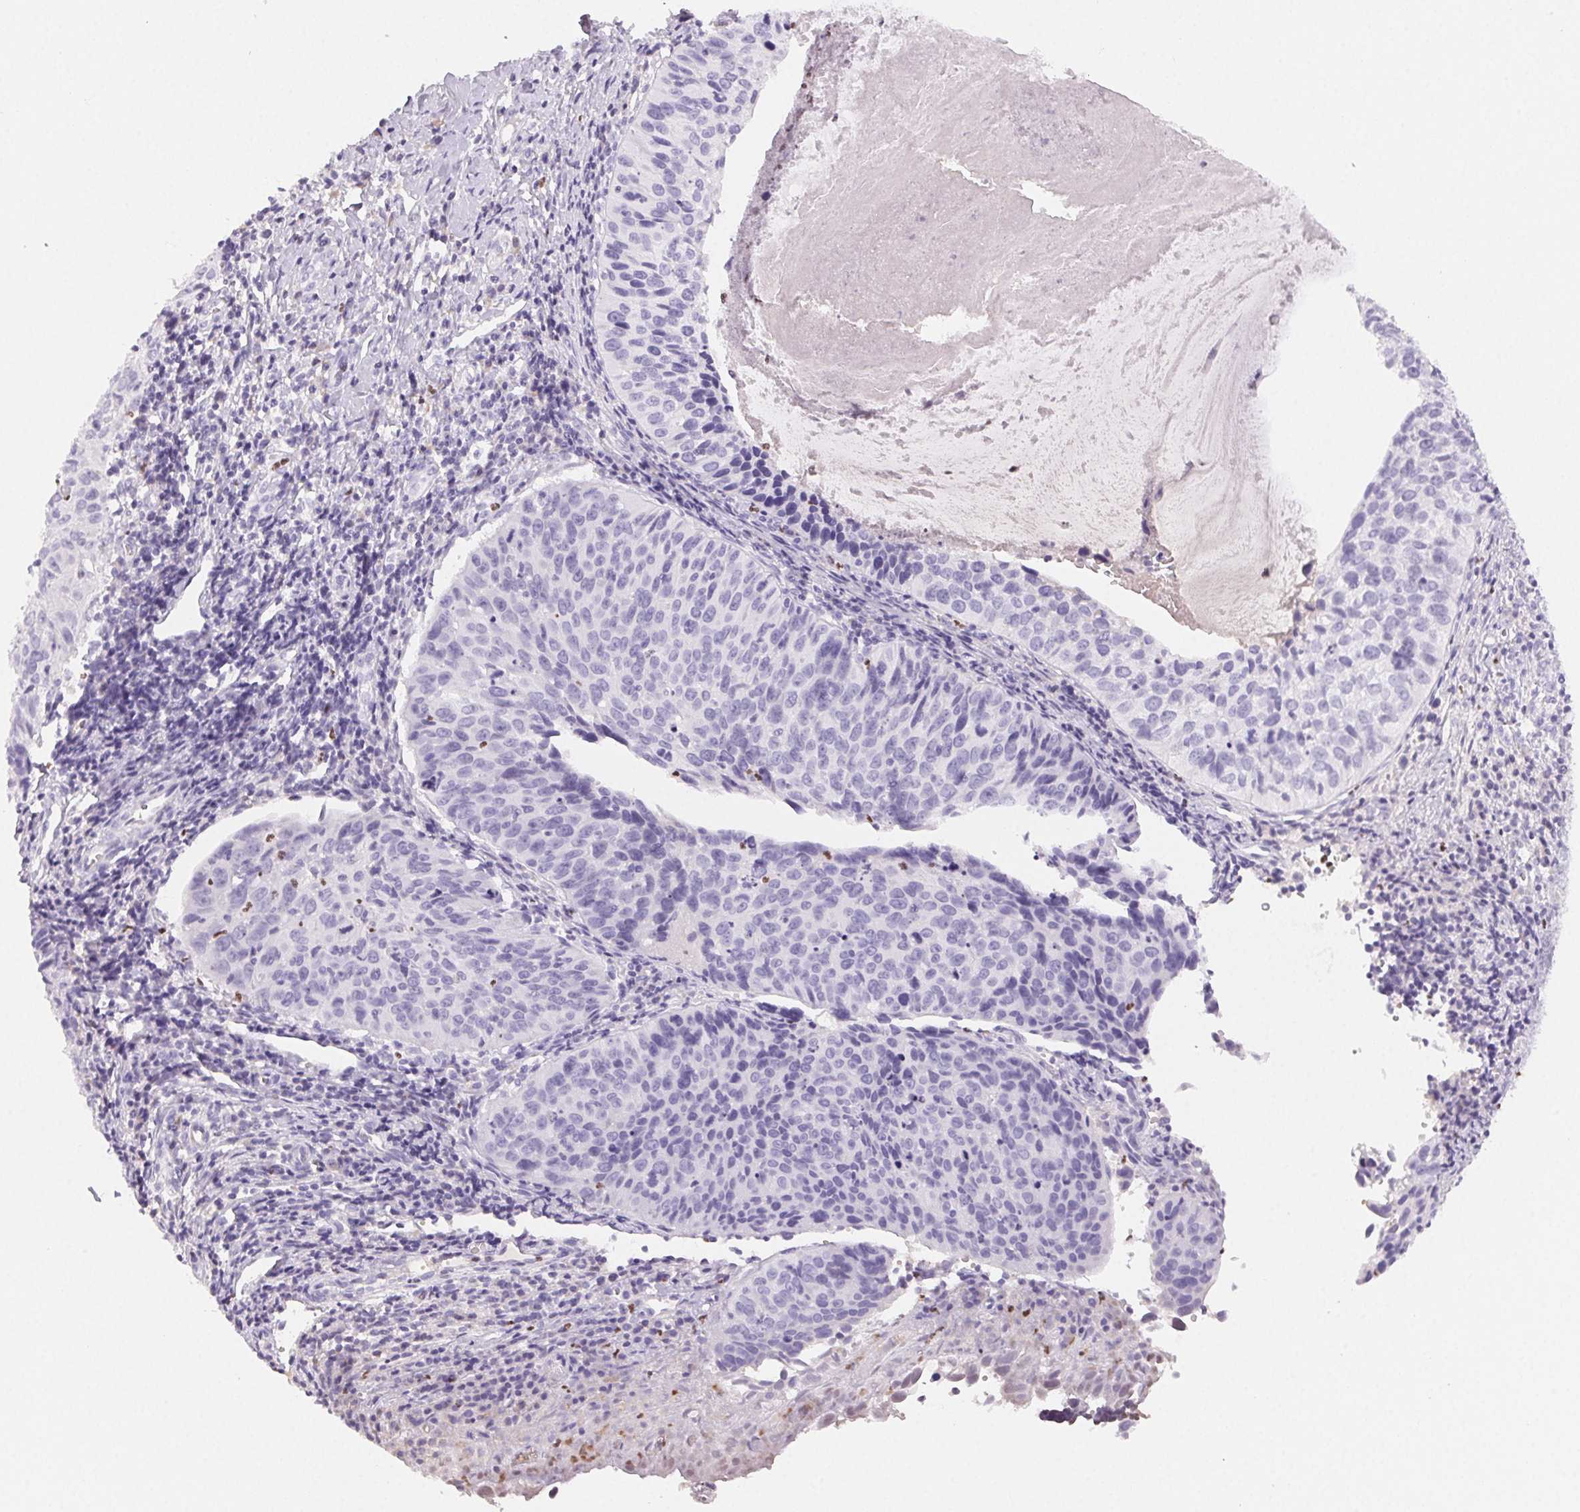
{"staining": {"intensity": "negative", "quantity": "none", "location": "none"}, "tissue": "cervical cancer", "cell_type": "Tumor cells", "image_type": "cancer", "snomed": [{"axis": "morphology", "description": "Squamous cell carcinoma, NOS"}, {"axis": "topography", "description": "Cervix"}], "caption": "Tumor cells show no significant protein staining in cervical squamous cell carcinoma. (DAB (3,3'-diaminobenzidine) immunohistochemistry with hematoxylin counter stain).", "gene": "PADI4", "patient": {"sex": "female", "age": 31}}